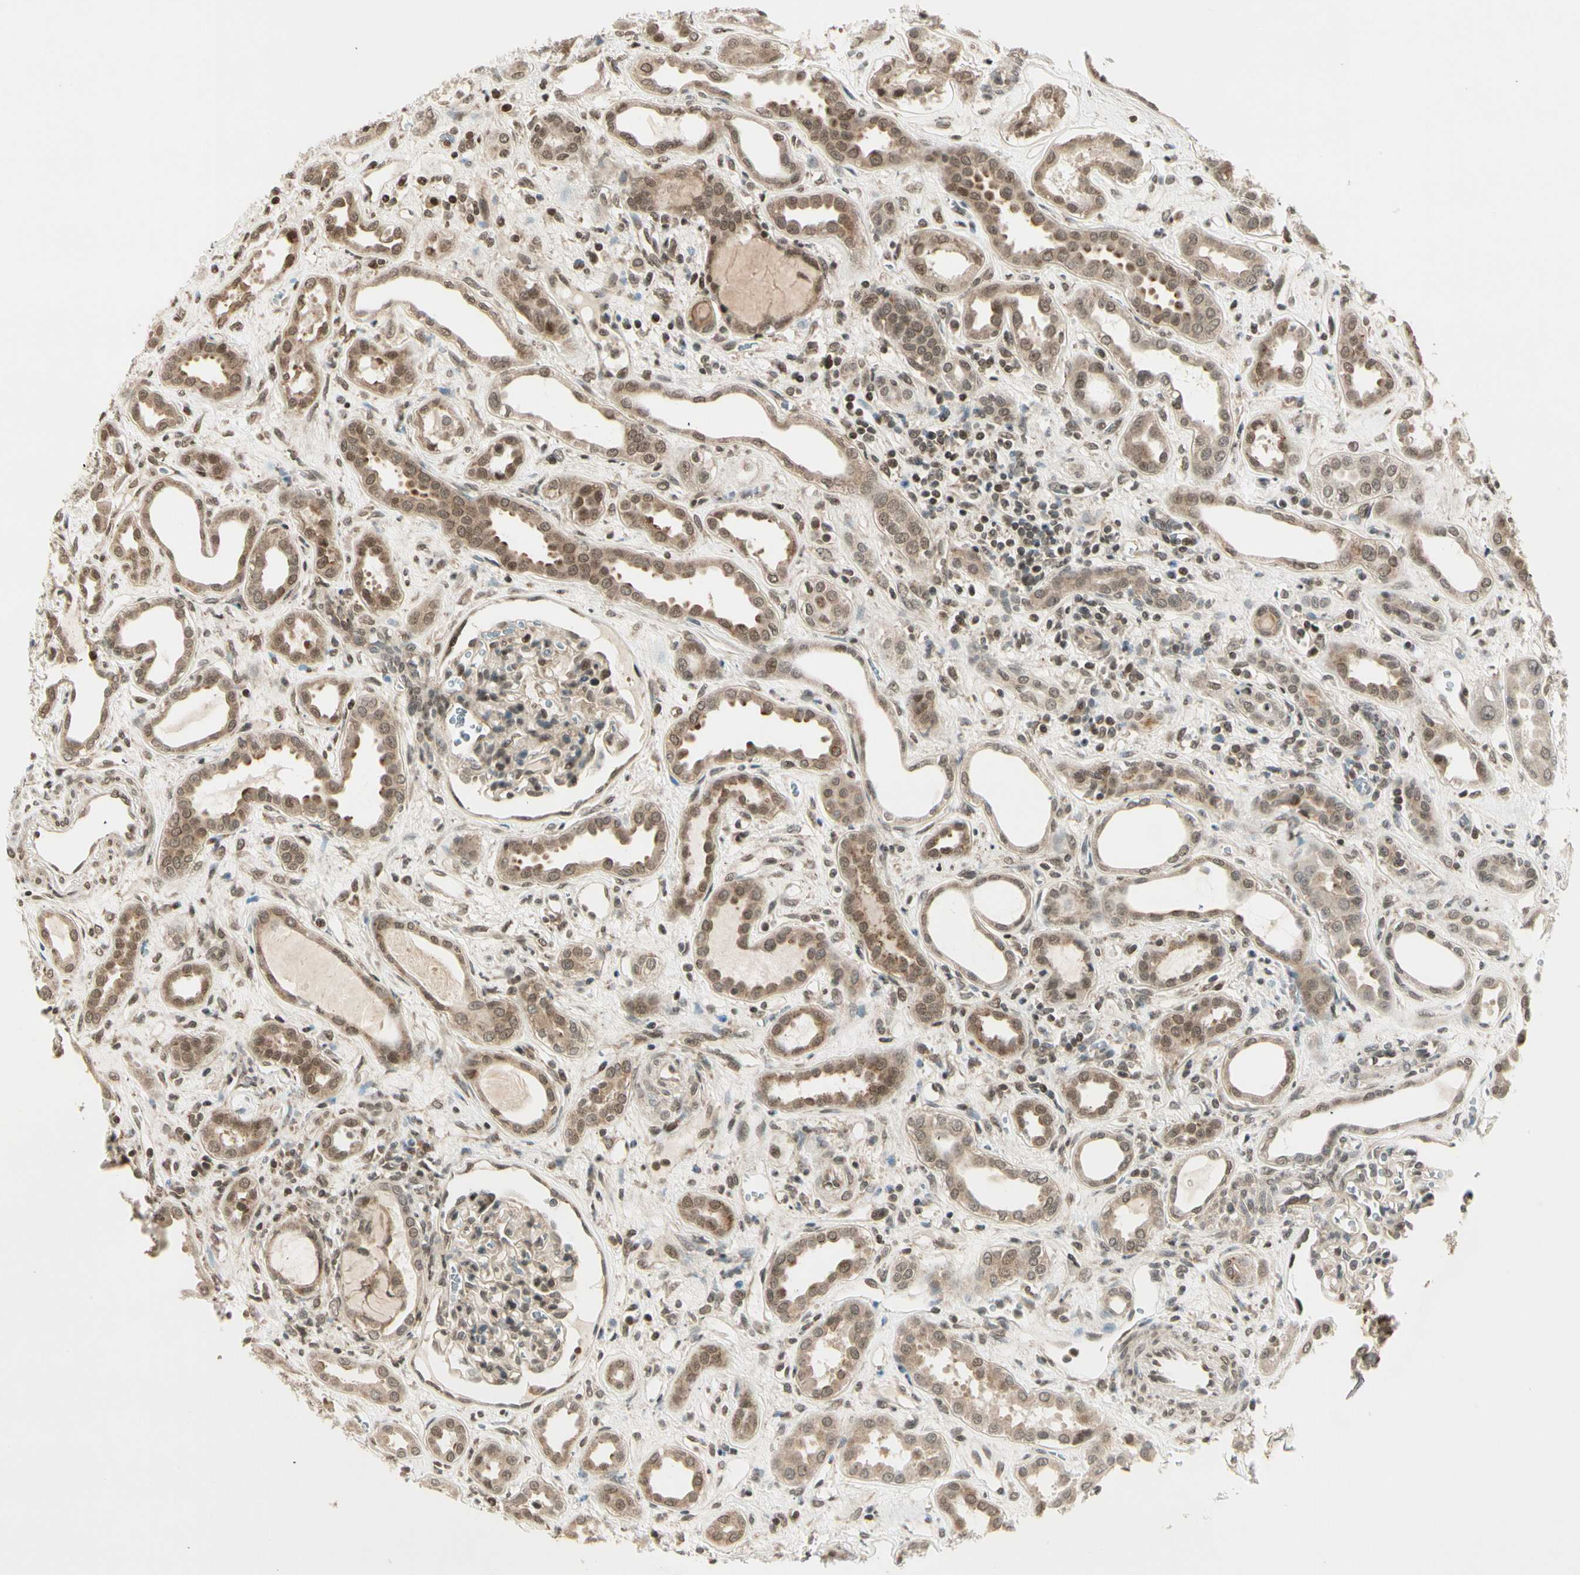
{"staining": {"intensity": "moderate", "quantity": "<25%", "location": "cytoplasmic/membranous,nuclear"}, "tissue": "kidney", "cell_type": "Cells in glomeruli", "image_type": "normal", "snomed": [{"axis": "morphology", "description": "Normal tissue, NOS"}, {"axis": "topography", "description": "Kidney"}], "caption": "The immunohistochemical stain labels moderate cytoplasmic/membranous,nuclear positivity in cells in glomeruli of unremarkable kidney. Using DAB (brown) and hematoxylin (blue) stains, captured at high magnification using brightfield microscopy.", "gene": "SMN2", "patient": {"sex": "male", "age": 59}}